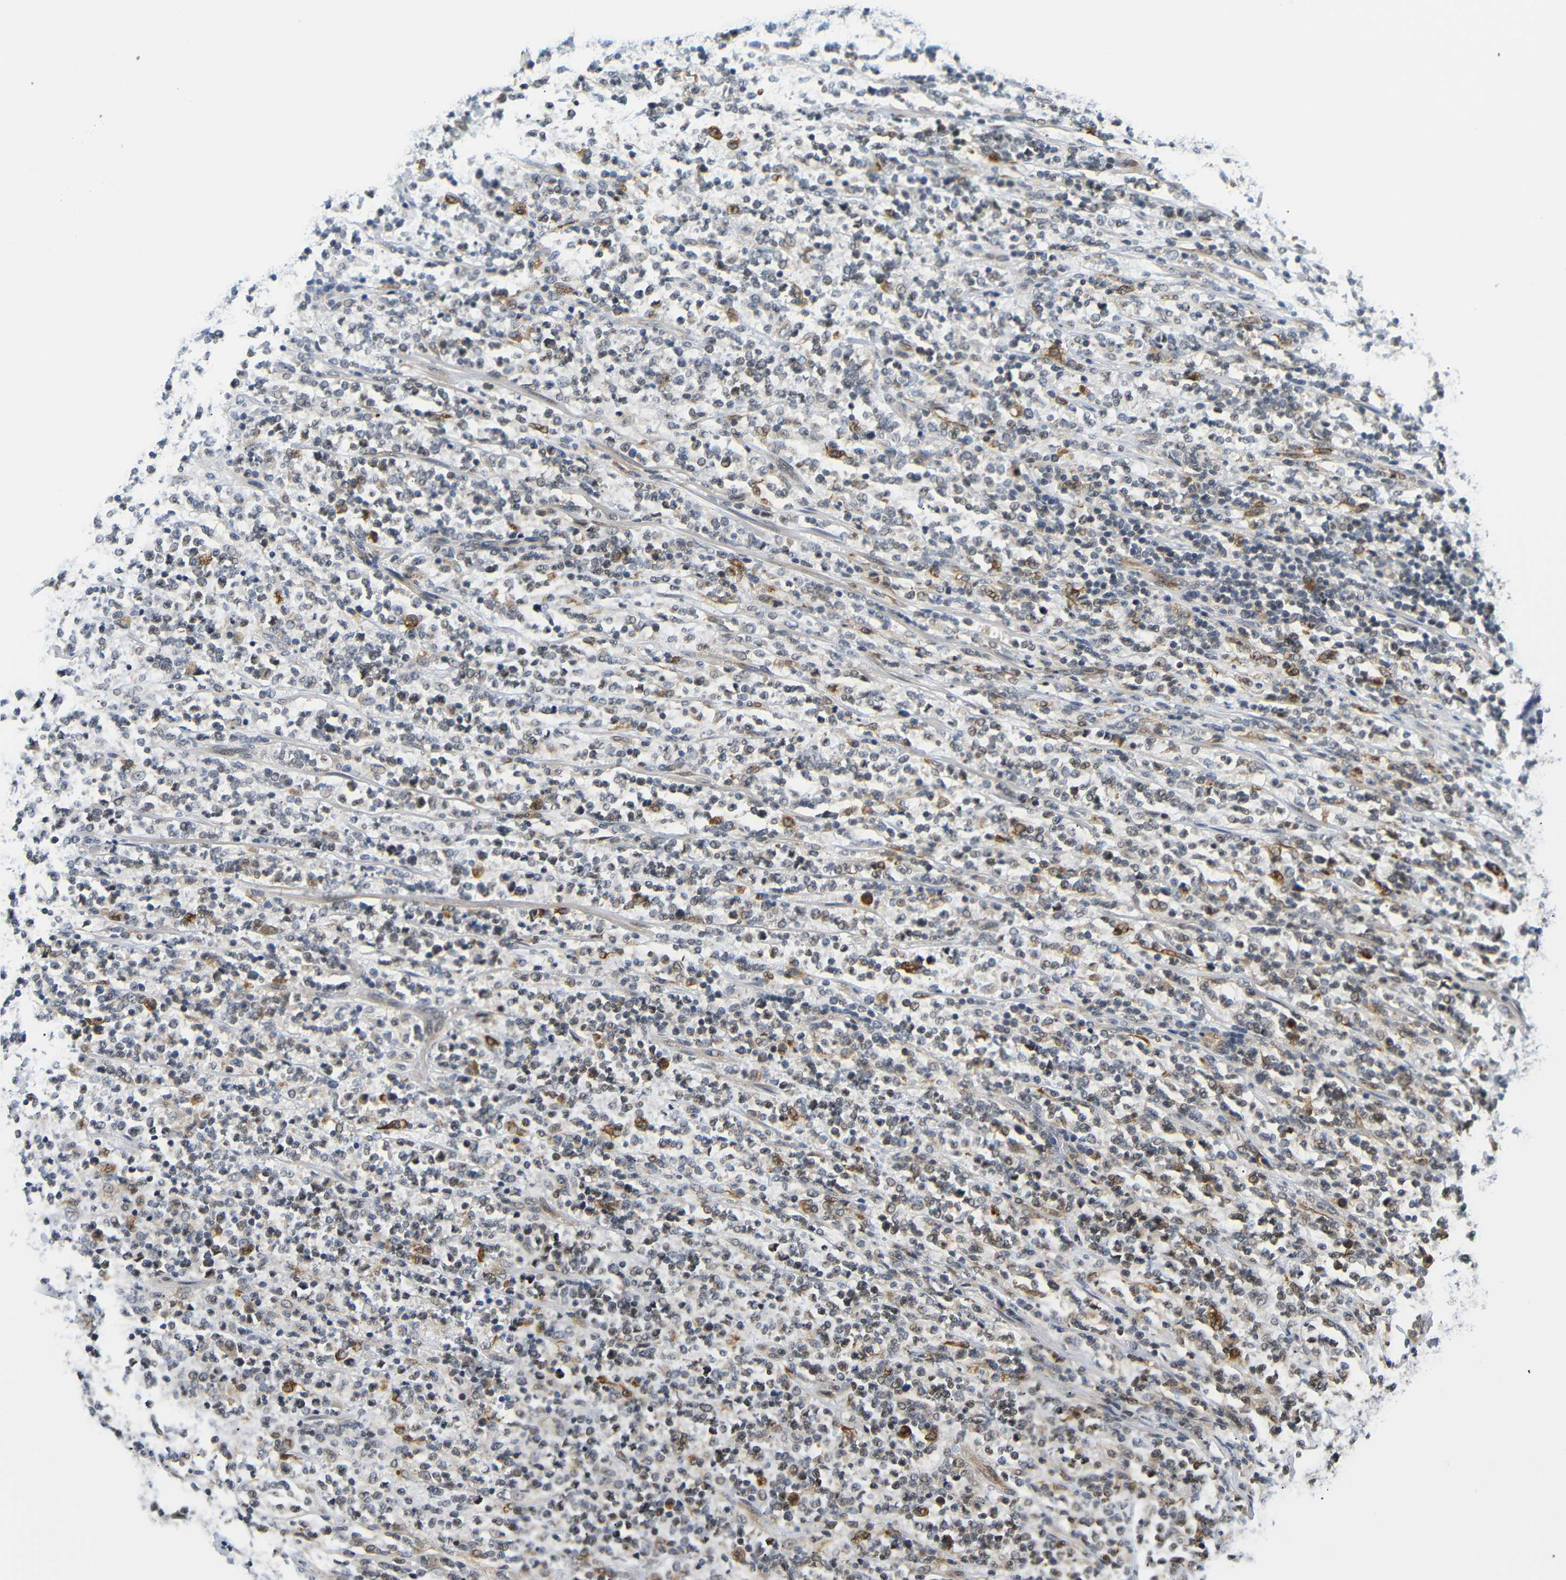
{"staining": {"intensity": "moderate", "quantity": "<25%", "location": "cytoplasmic/membranous,nuclear"}, "tissue": "lymphoma", "cell_type": "Tumor cells", "image_type": "cancer", "snomed": [{"axis": "morphology", "description": "Malignant lymphoma, non-Hodgkin's type, High grade"}, {"axis": "topography", "description": "Soft tissue"}], "caption": "Immunohistochemical staining of high-grade malignant lymphoma, non-Hodgkin's type displays low levels of moderate cytoplasmic/membranous and nuclear protein expression in approximately <25% of tumor cells.", "gene": "GJA5", "patient": {"sex": "male", "age": 18}}